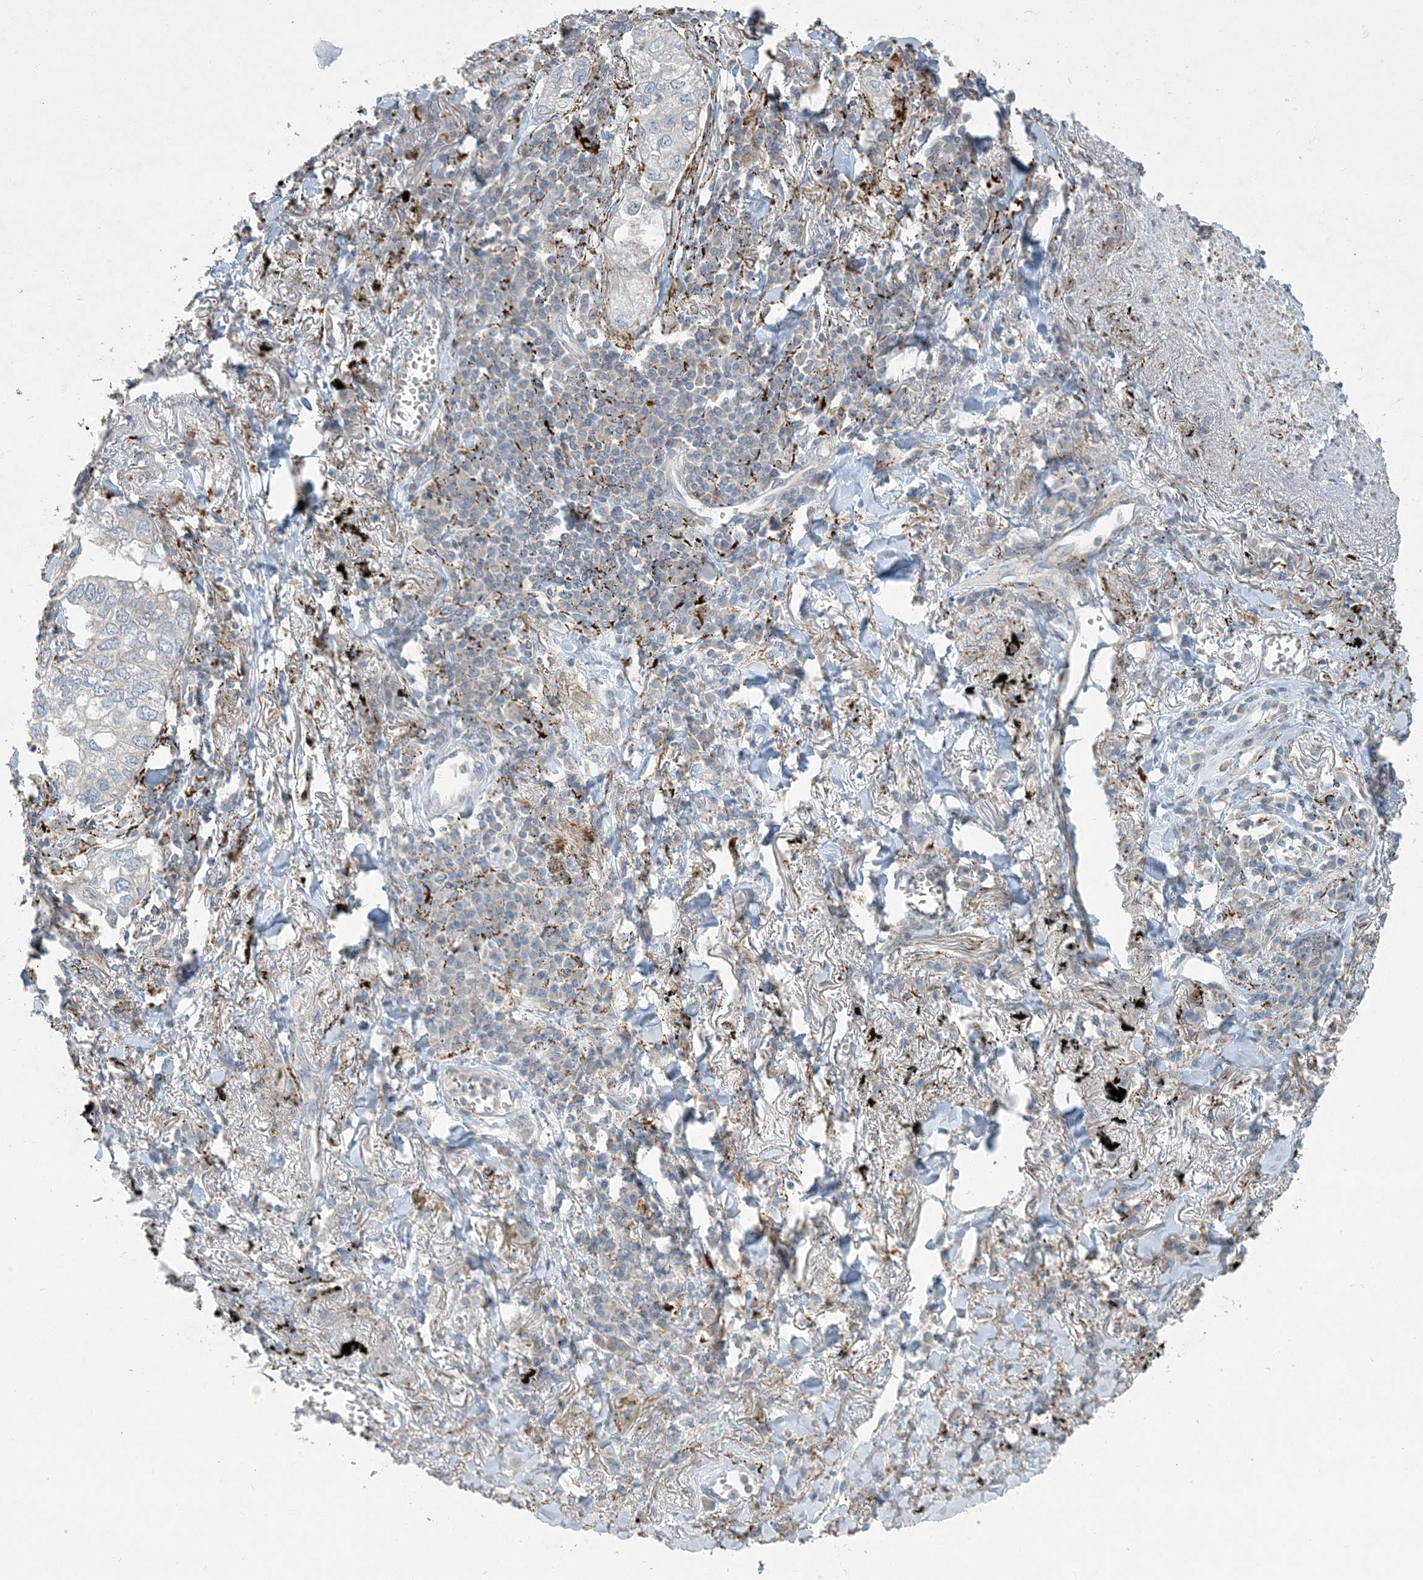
{"staining": {"intensity": "negative", "quantity": "none", "location": "none"}, "tissue": "lung cancer", "cell_type": "Tumor cells", "image_type": "cancer", "snomed": [{"axis": "morphology", "description": "Adenocarcinoma, NOS"}, {"axis": "topography", "description": "Lung"}], "caption": "Adenocarcinoma (lung) stained for a protein using IHC shows no expression tumor cells.", "gene": "LTN1", "patient": {"sex": "male", "age": 65}}